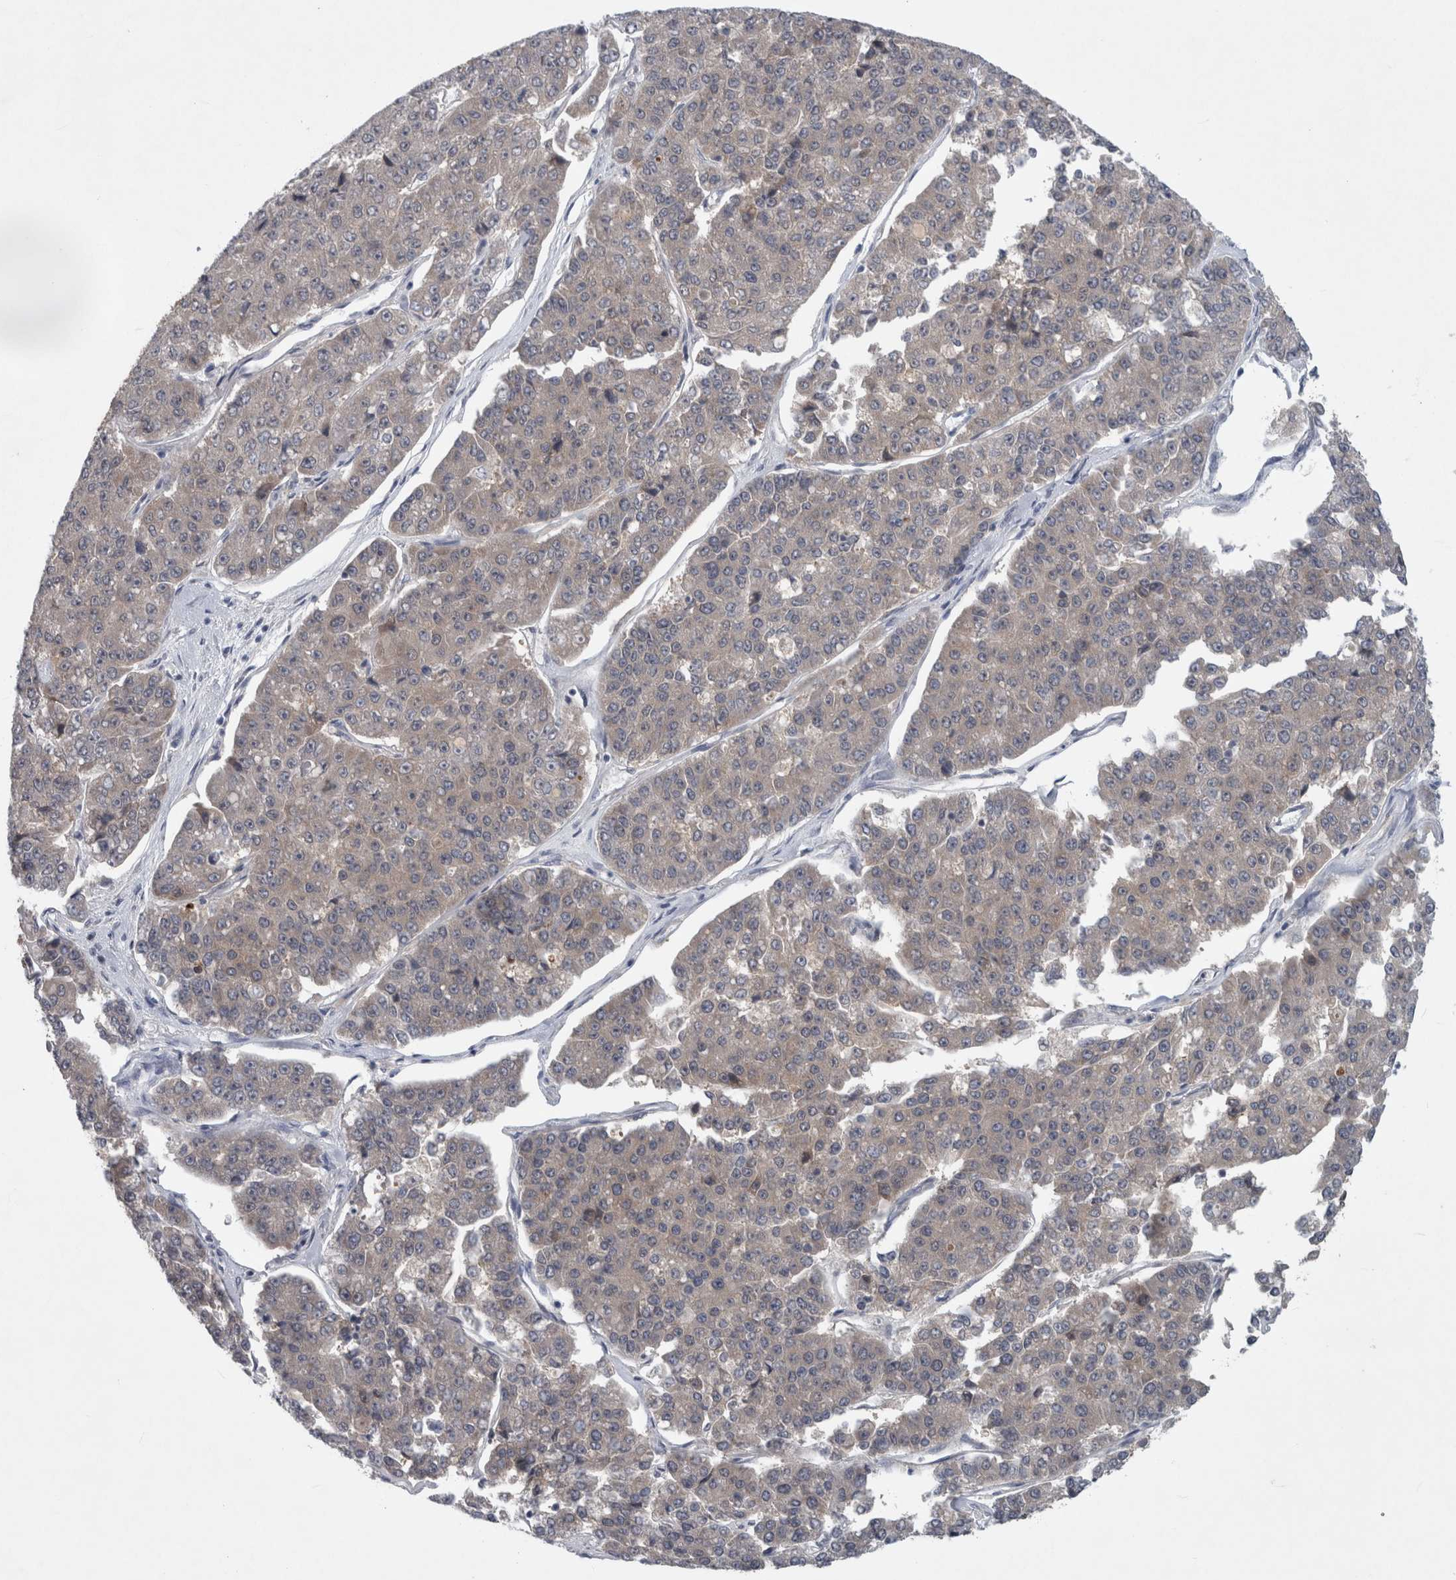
{"staining": {"intensity": "negative", "quantity": "none", "location": "none"}, "tissue": "pancreatic cancer", "cell_type": "Tumor cells", "image_type": "cancer", "snomed": [{"axis": "morphology", "description": "Adenocarcinoma, NOS"}, {"axis": "topography", "description": "Pancreas"}], "caption": "Pancreatic cancer was stained to show a protein in brown. There is no significant positivity in tumor cells.", "gene": "FAM83H", "patient": {"sex": "male", "age": 50}}